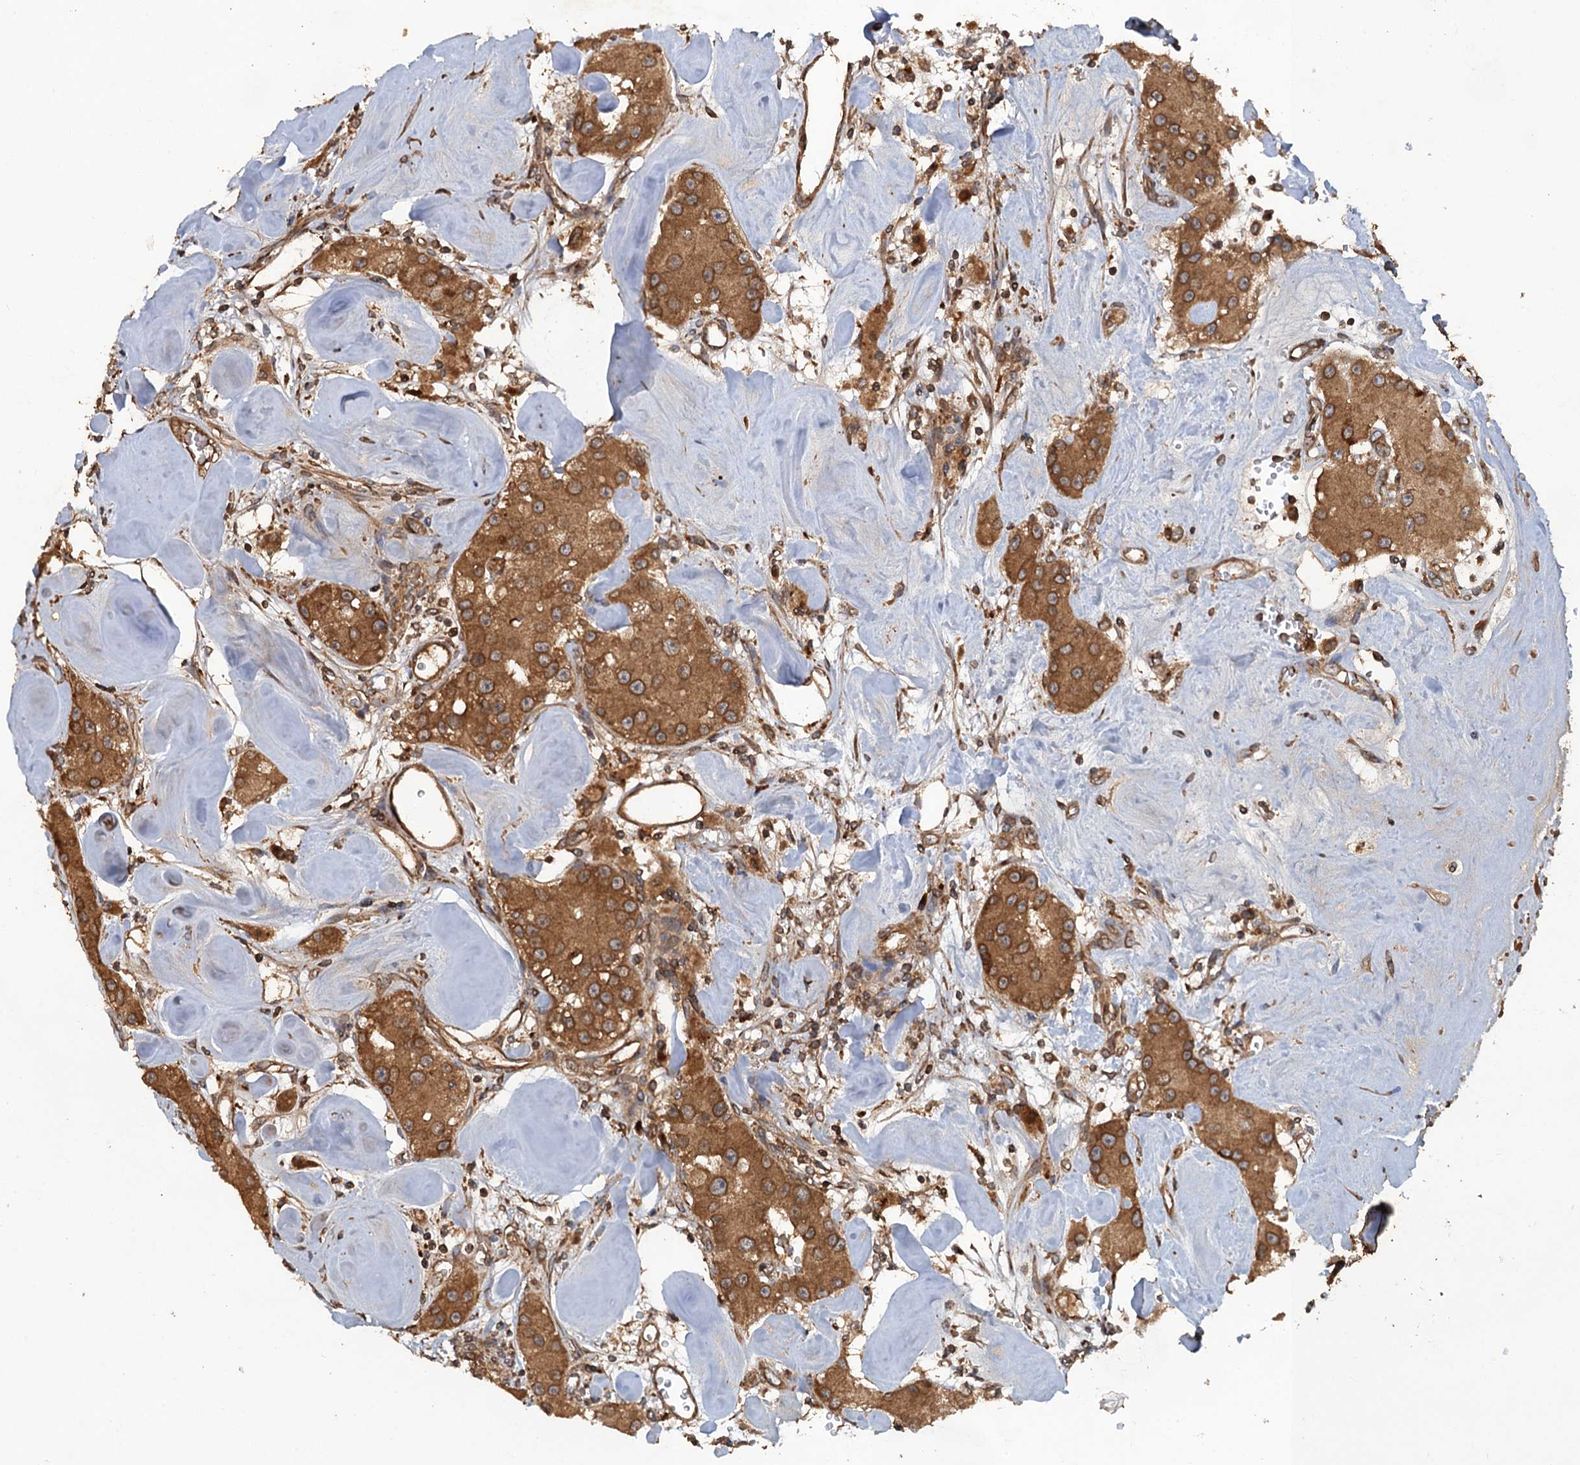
{"staining": {"intensity": "moderate", "quantity": ">75%", "location": "cytoplasmic/membranous,nuclear"}, "tissue": "carcinoid", "cell_type": "Tumor cells", "image_type": "cancer", "snomed": [{"axis": "morphology", "description": "Carcinoid, malignant, NOS"}, {"axis": "topography", "description": "Pancreas"}], "caption": "Approximately >75% of tumor cells in carcinoid exhibit moderate cytoplasmic/membranous and nuclear protein expression as visualized by brown immunohistochemical staining.", "gene": "GLE1", "patient": {"sex": "male", "age": 41}}